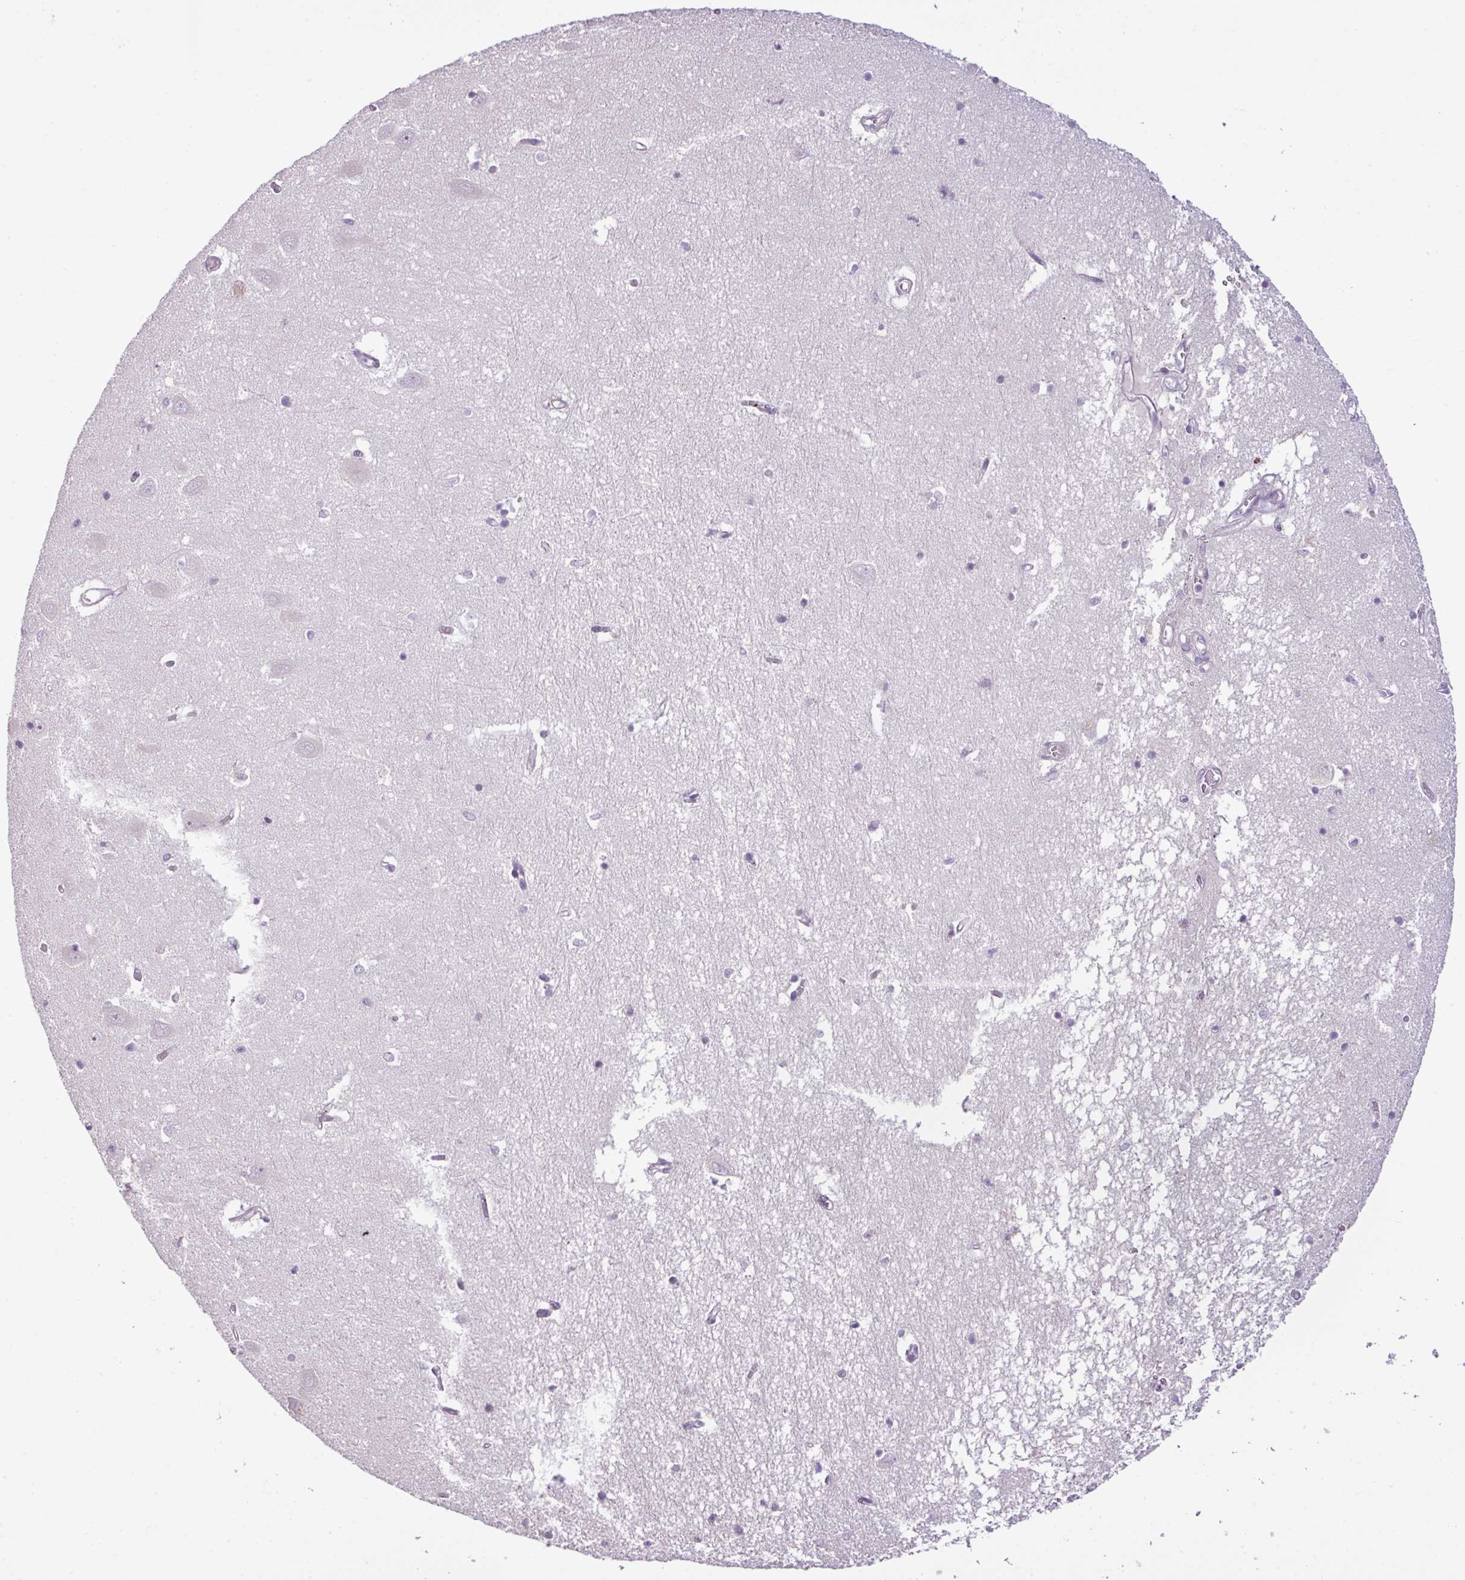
{"staining": {"intensity": "negative", "quantity": "none", "location": "none"}, "tissue": "hippocampus", "cell_type": "Glial cells", "image_type": "normal", "snomed": [{"axis": "morphology", "description": "Normal tissue, NOS"}, {"axis": "topography", "description": "Hippocampus"}], "caption": "Immunohistochemistry (IHC) image of benign human hippocampus stained for a protein (brown), which shows no expression in glial cells.", "gene": "DNAJB13", "patient": {"sex": "male", "age": 70}}